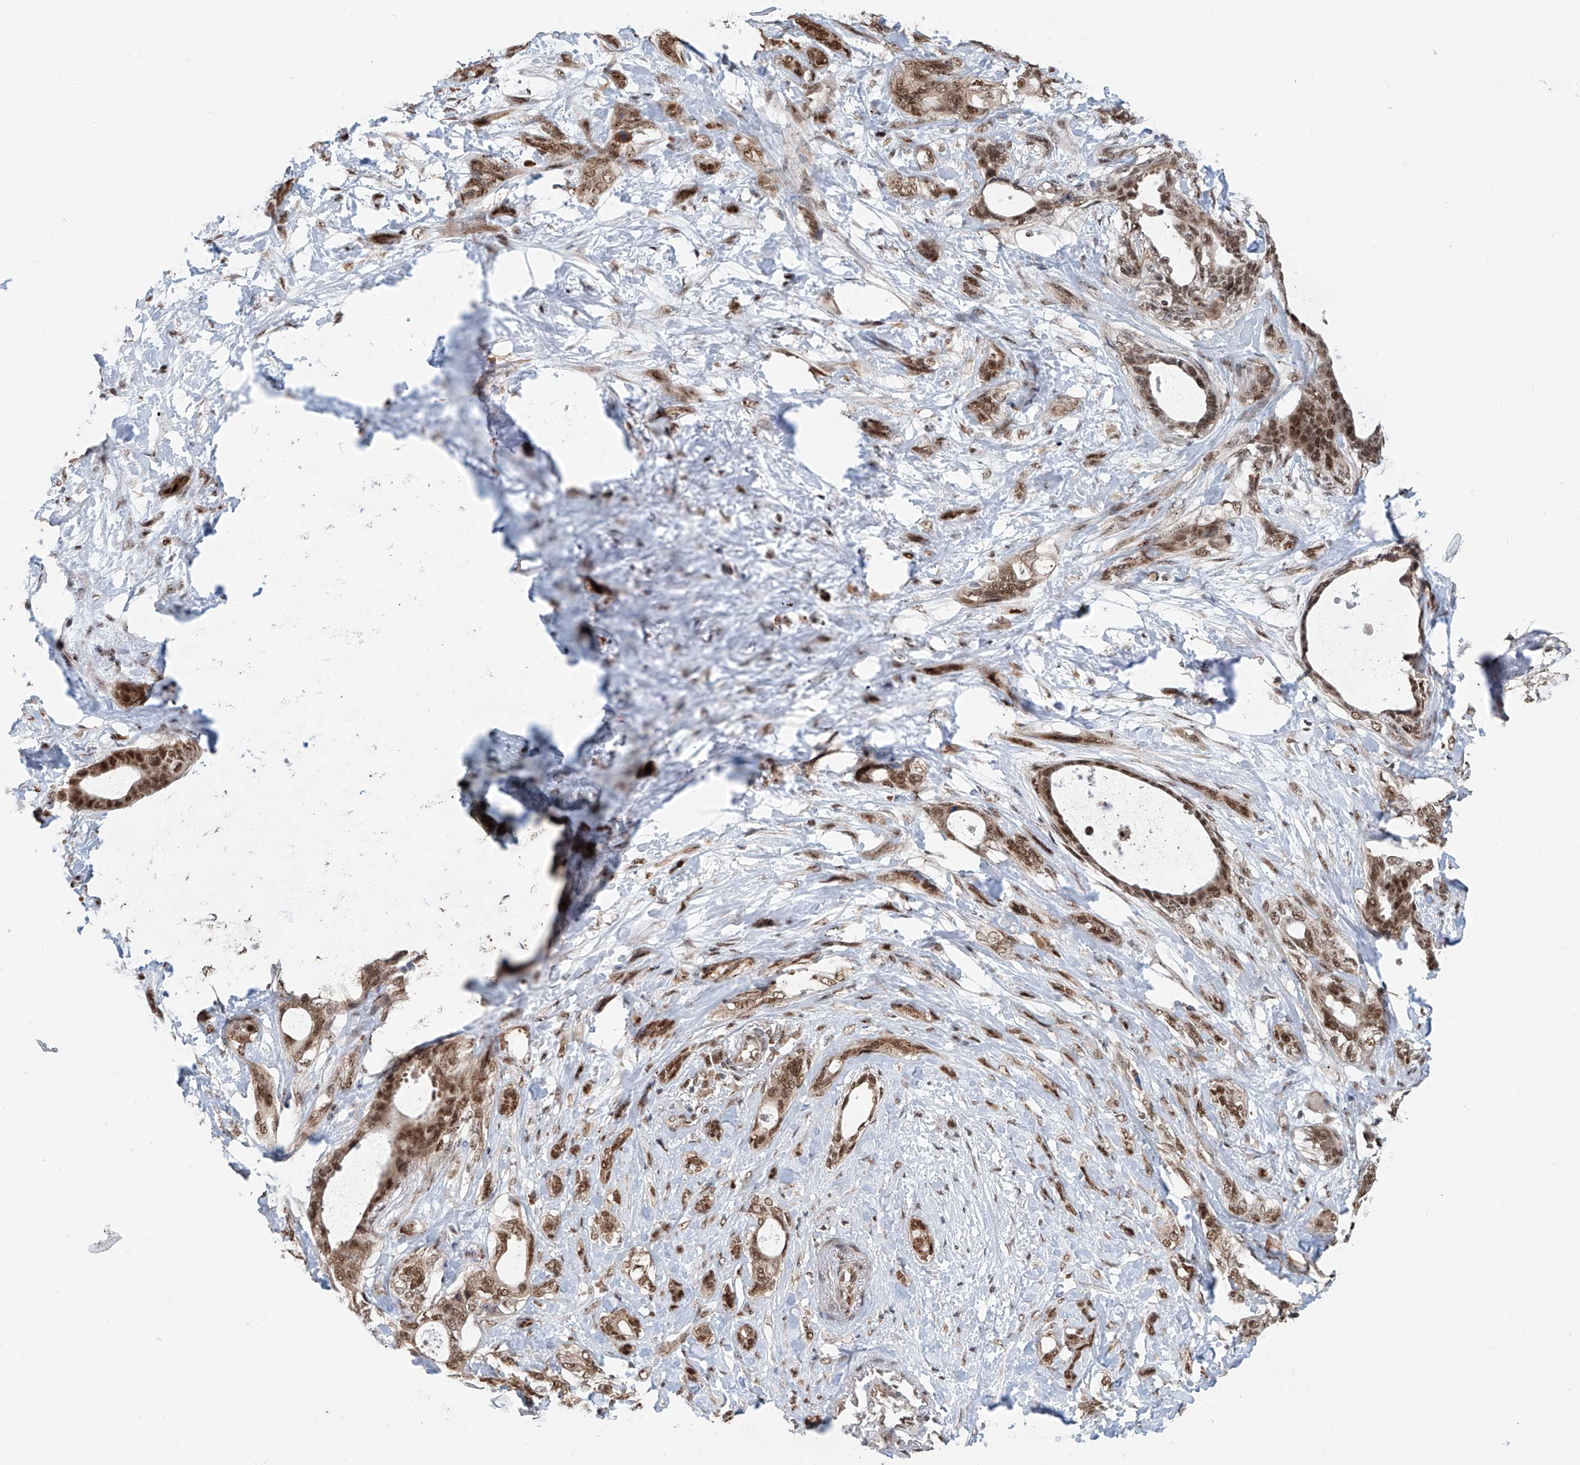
{"staining": {"intensity": "moderate", "quantity": ">75%", "location": "cytoplasmic/membranous,nuclear"}, "tissue": "pancreatic cancer", "cell_type": "Tumor cells", "image_type": "cancer", "snomed": [{"axis": "morphology", "description": "Normal tissue, NOS"}, {"axis": "morphology", "description": "Adenocarcinoma, NOS"}, {"axis": "topography", "description": "Pancreas"}, {"axis": "topography", "description": "Peripheral nerve tissue"}], "caption": "Protein staining exhibits moderate cytoplasmic/membranous and nuclear expression in about >75% of tumor cells in pancreatic cancer. The protein is stained brown, and the nuclei are stained in blue (DAB (3,3'-diaminobenzidine) IHC with brightfield microscopy, high magnification).", "gene": "SDE2", "patient": {"sex": "female", "age": 63}}